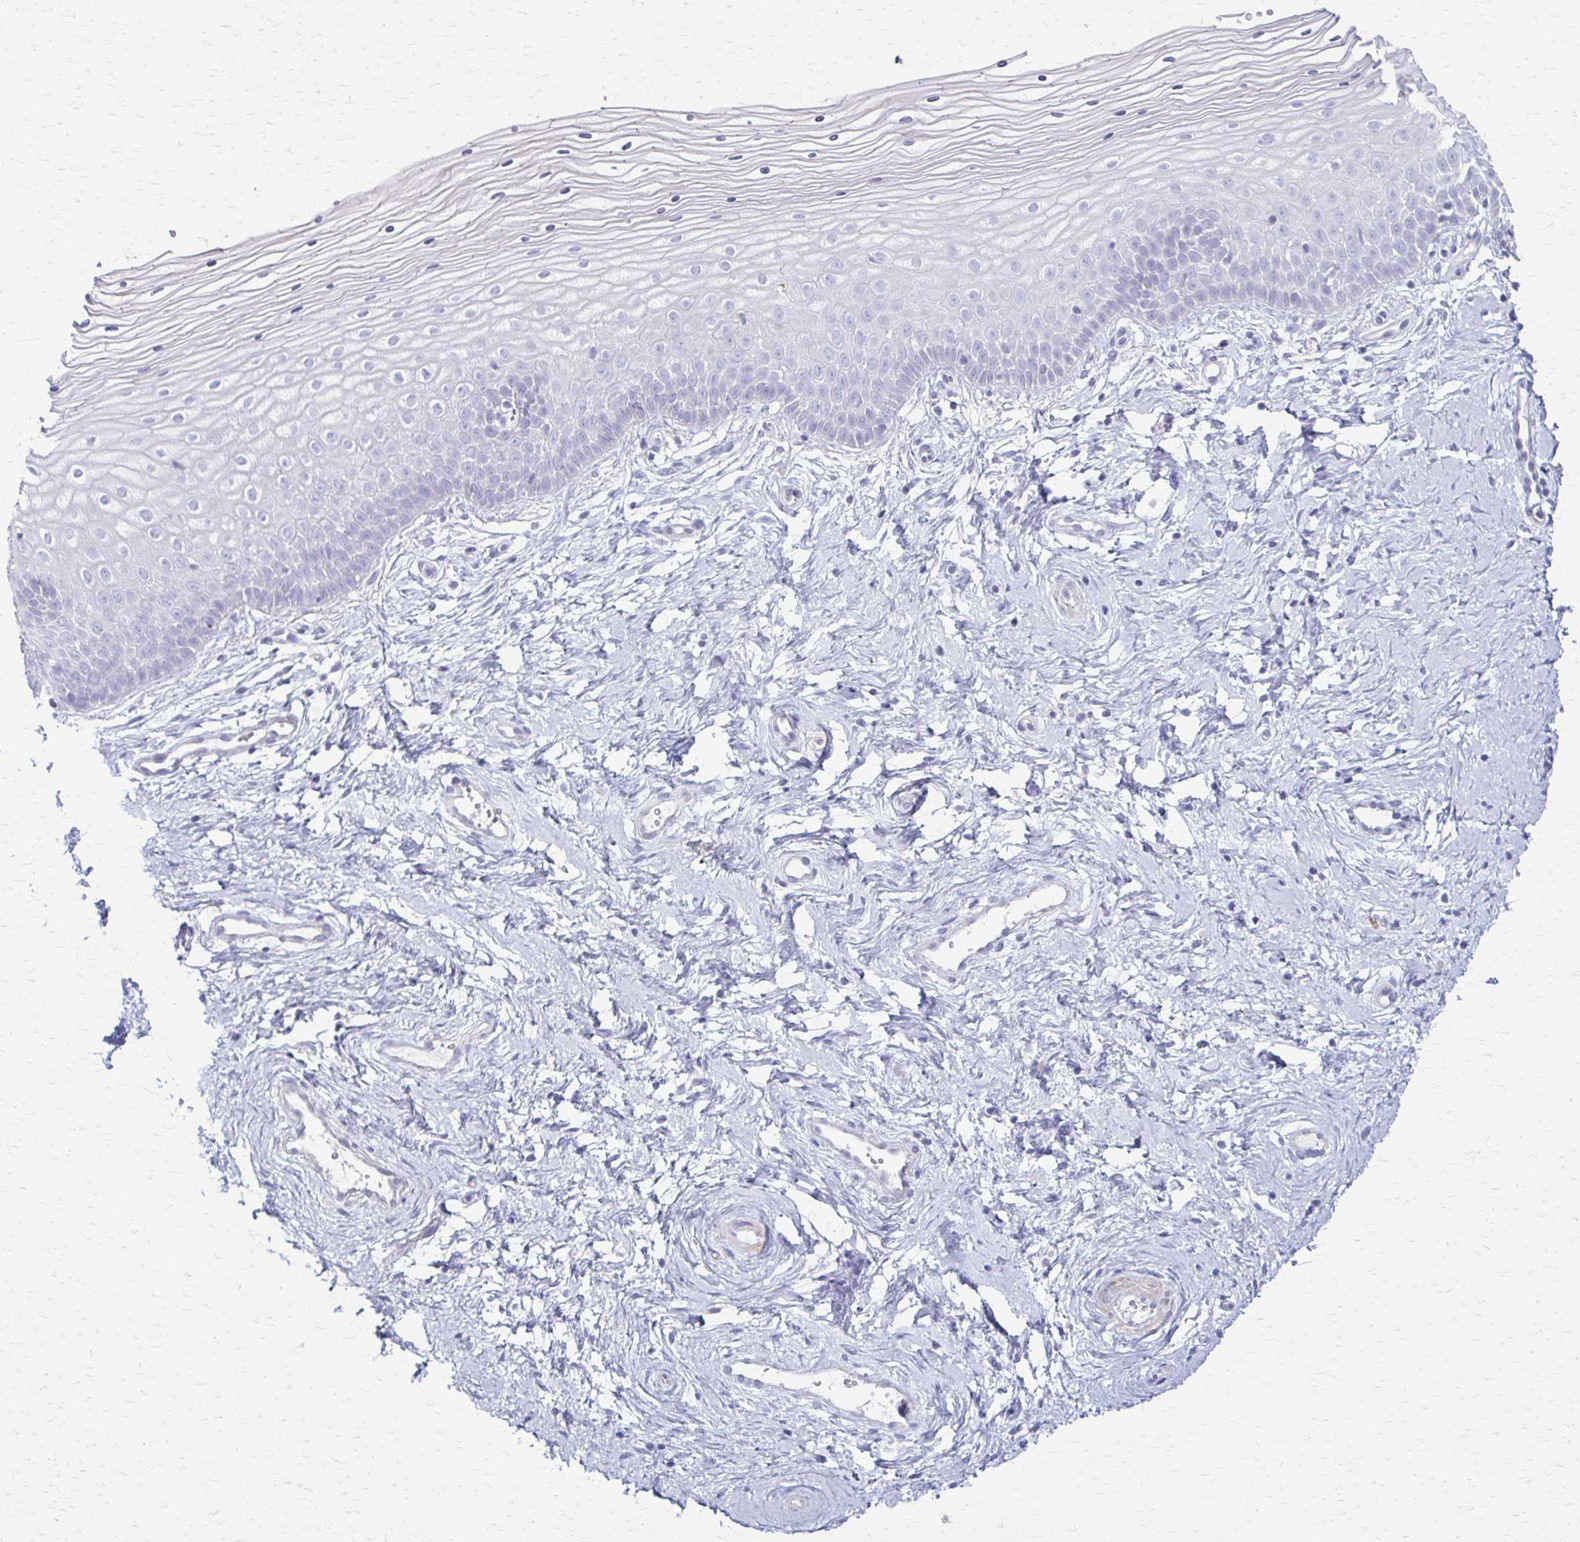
{"staining": {"intensity": "negative", "quantity": "none", "location": "none"}, "tissue": "vagina", "cell_type": "Squamous epithelial cells", "image_type": "normal", "snomed": [{"axis": "morphology", "description": "Normal tissue, NOS"}, {"axis": "topography", "description": "Vagina"}], "caption": "The histopathology image displays no staining of squamous epithelial cells in benign vagina. The staining is performed using DAB brown chromogen with nuclei counter-stained in using hematoxylin.", "gene": "ZSCAN5B", "patient": {"sex": "female", "age": 38}}